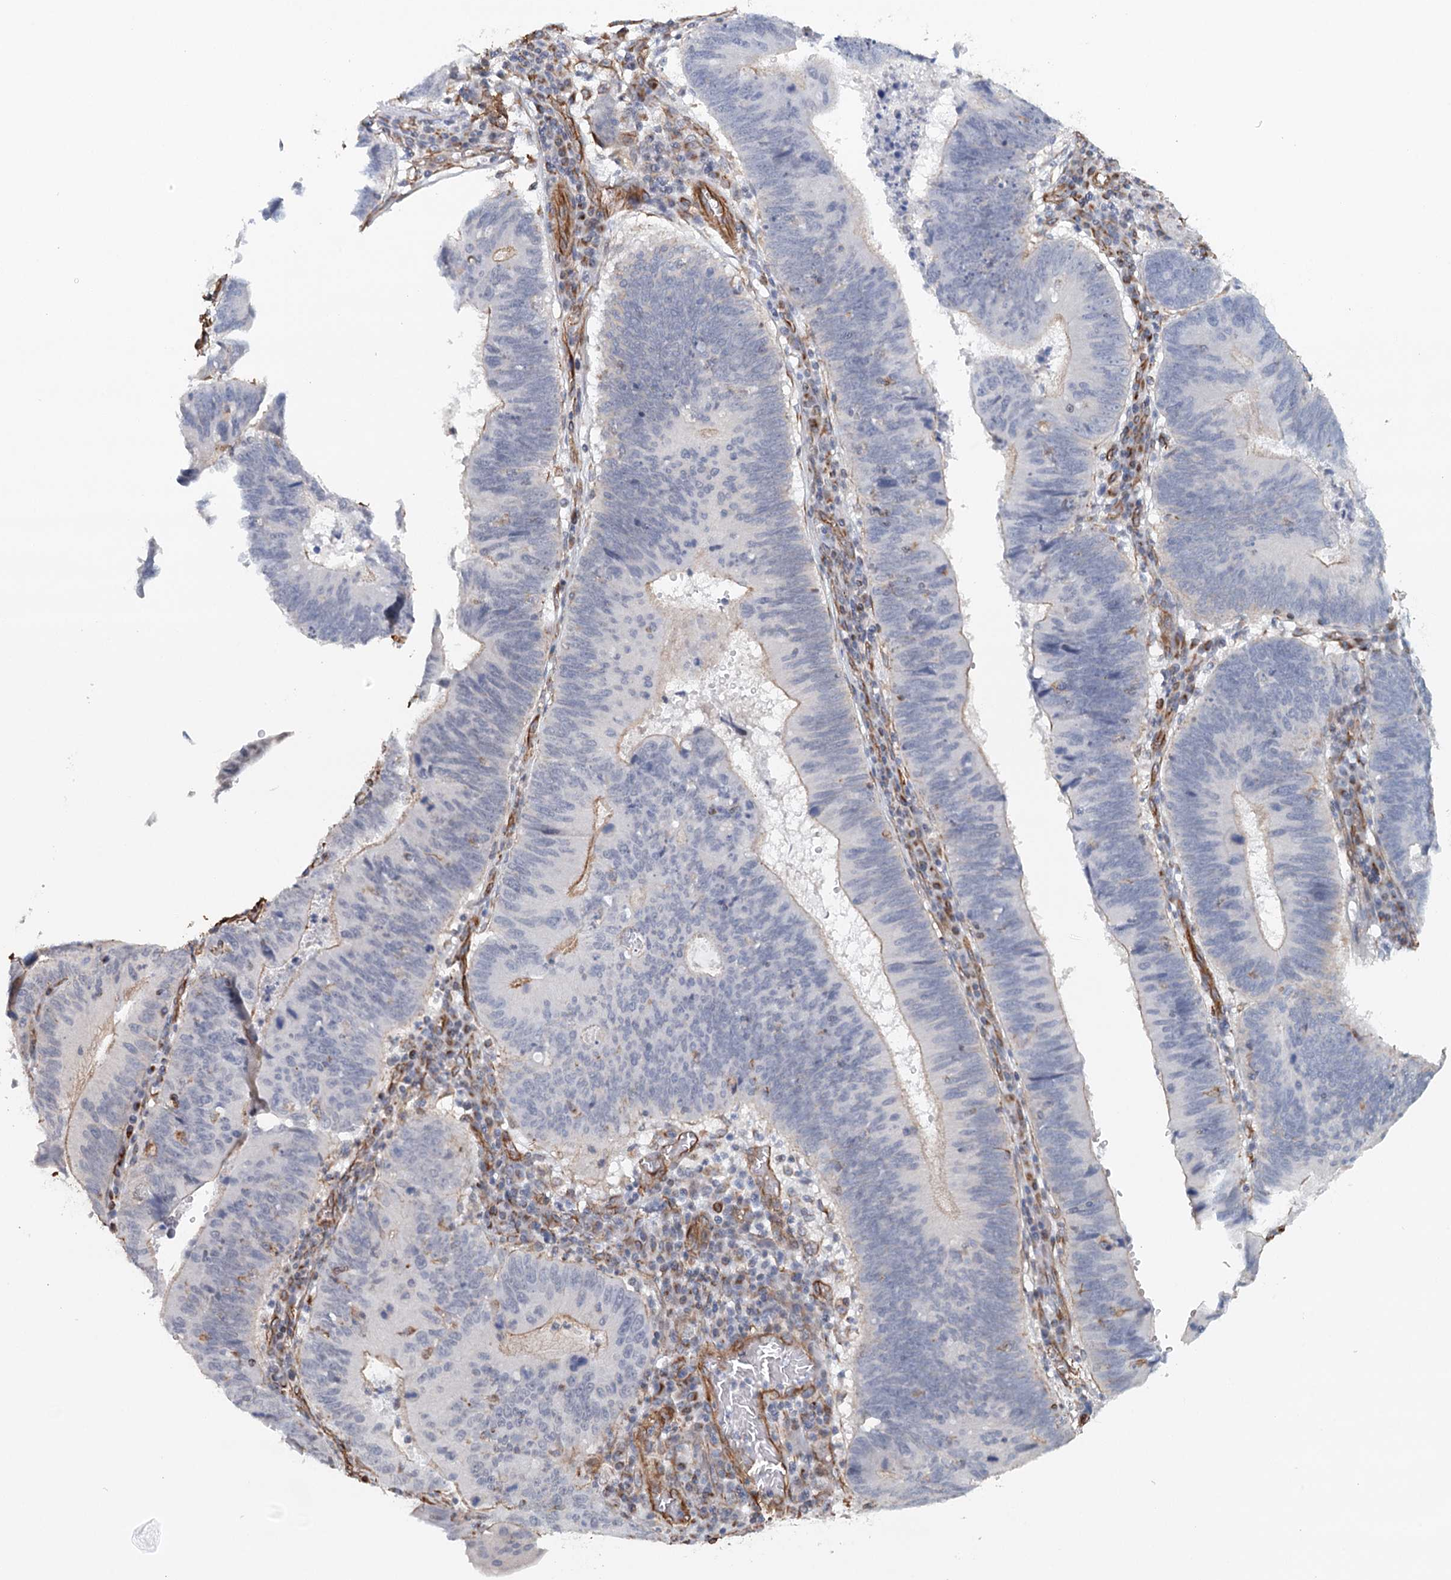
{"staining": {"intensity": "negative", "quantity": "none", "location": "none"}, "tissue": "stomach cancer", "cell_type": "Tumor cells", "image_type": "cancer", "snomed": [{"axis": "morphology", "description": "Adenocarcinoma, NOS"}, {"axis": "topography", "description": "Stomach"}], "caption": "The micrograph reveals no significant staining in tumor cells of stomach cancer.", "gene": "SYNPO", "patient": {"sex": "male", "age": 59}}